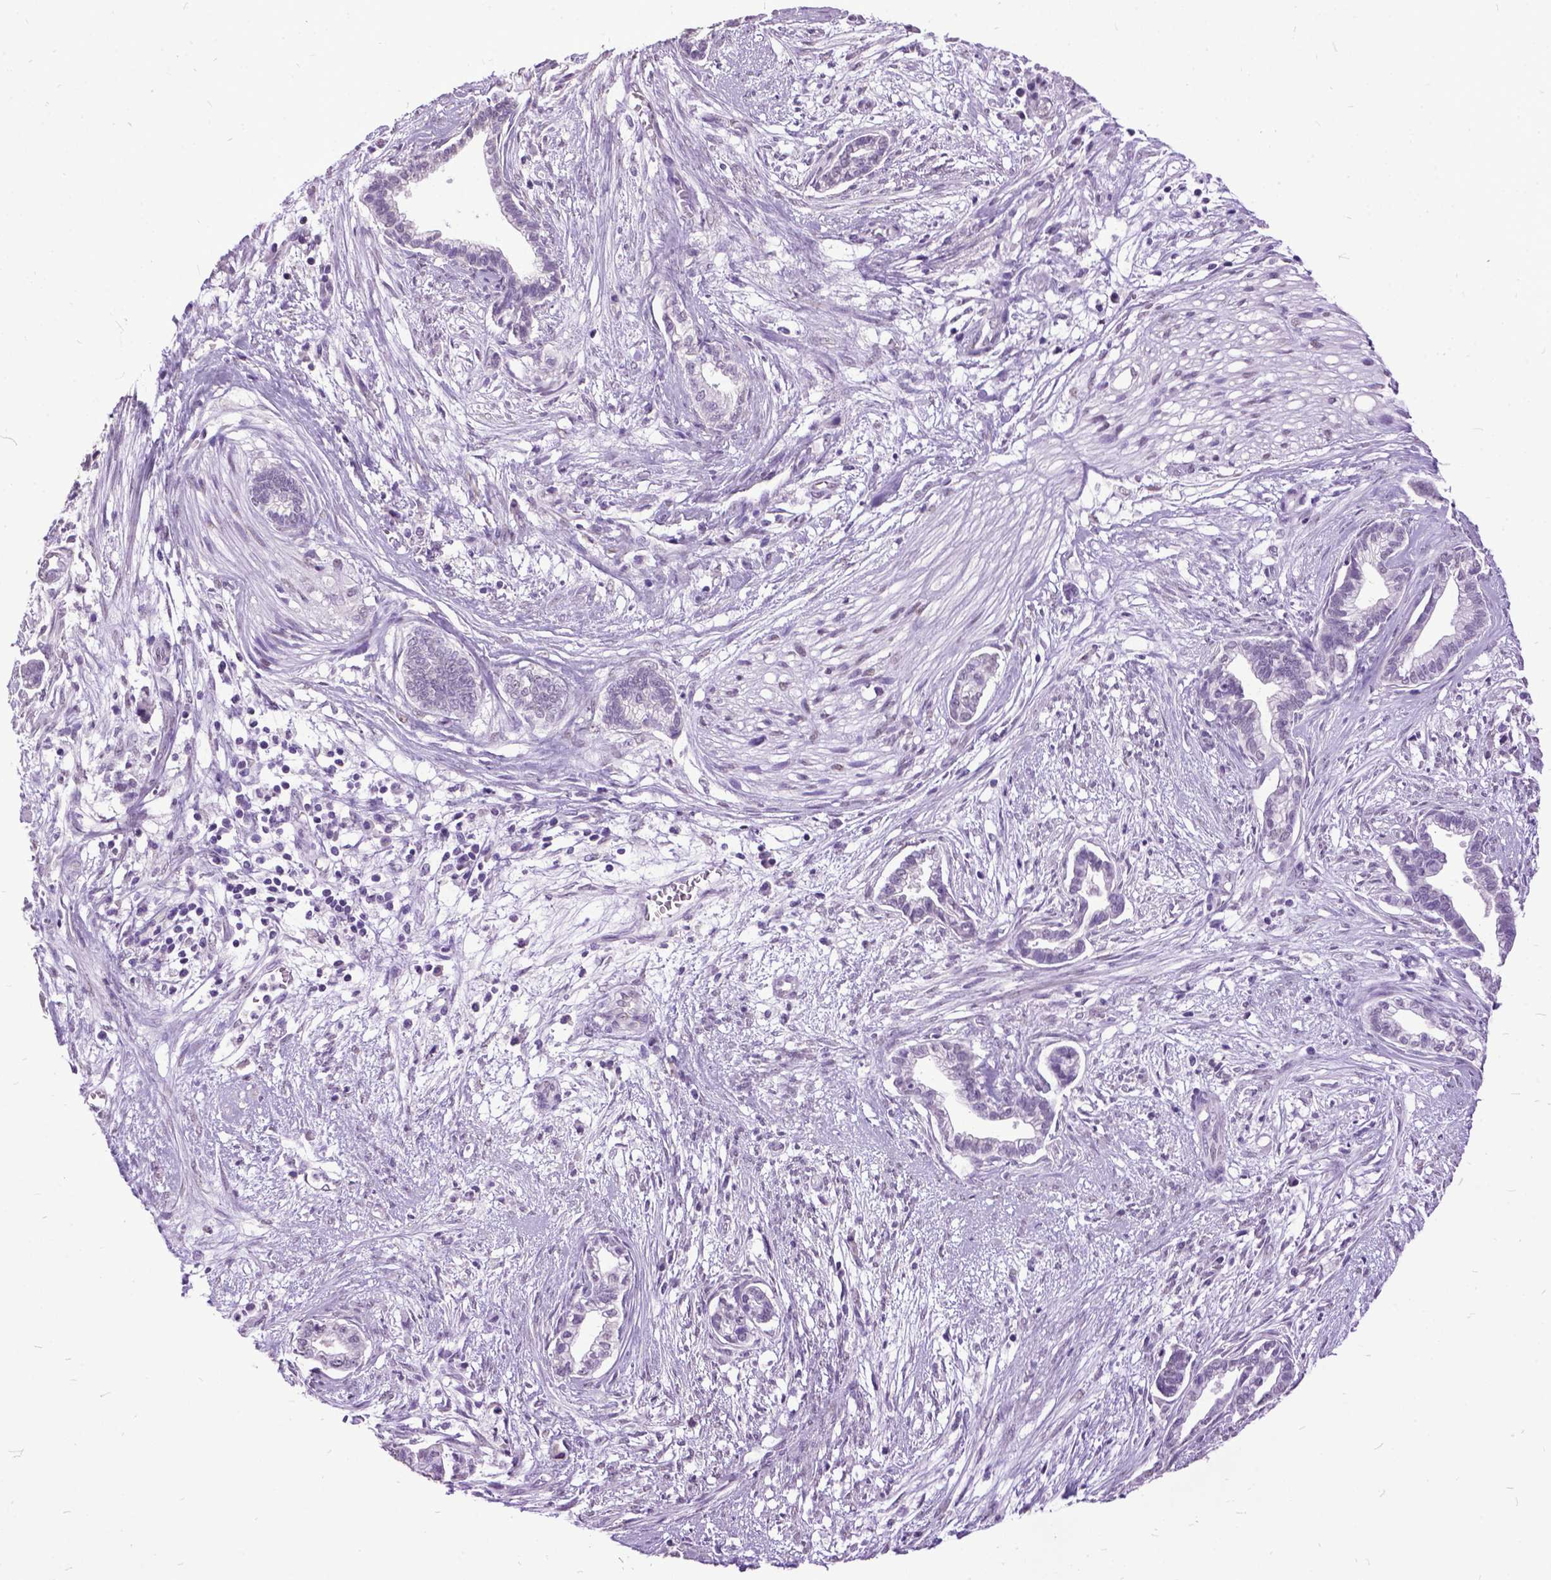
{"staining": {"intensity": "negative", "quantity": "none", "location": "none"}, "tissue": "cervical cancer", "cell_type": "Tumor cells", "image_type": "cancer", "snomed": [{"axis": "morphology", "description": "Adenocarcinoma, NOS"}, {"axis": "topography", "description": "Cervix"}], "caption": "IHC micrograph of neoplastic tissue: cervical cancer stained with DAB (3,3'-diaminobenzidine) exhibits no significant protein positivity in tumor cells.", "gene": "MARCHF10", "patient": {"sex": "female", "age": 62}}